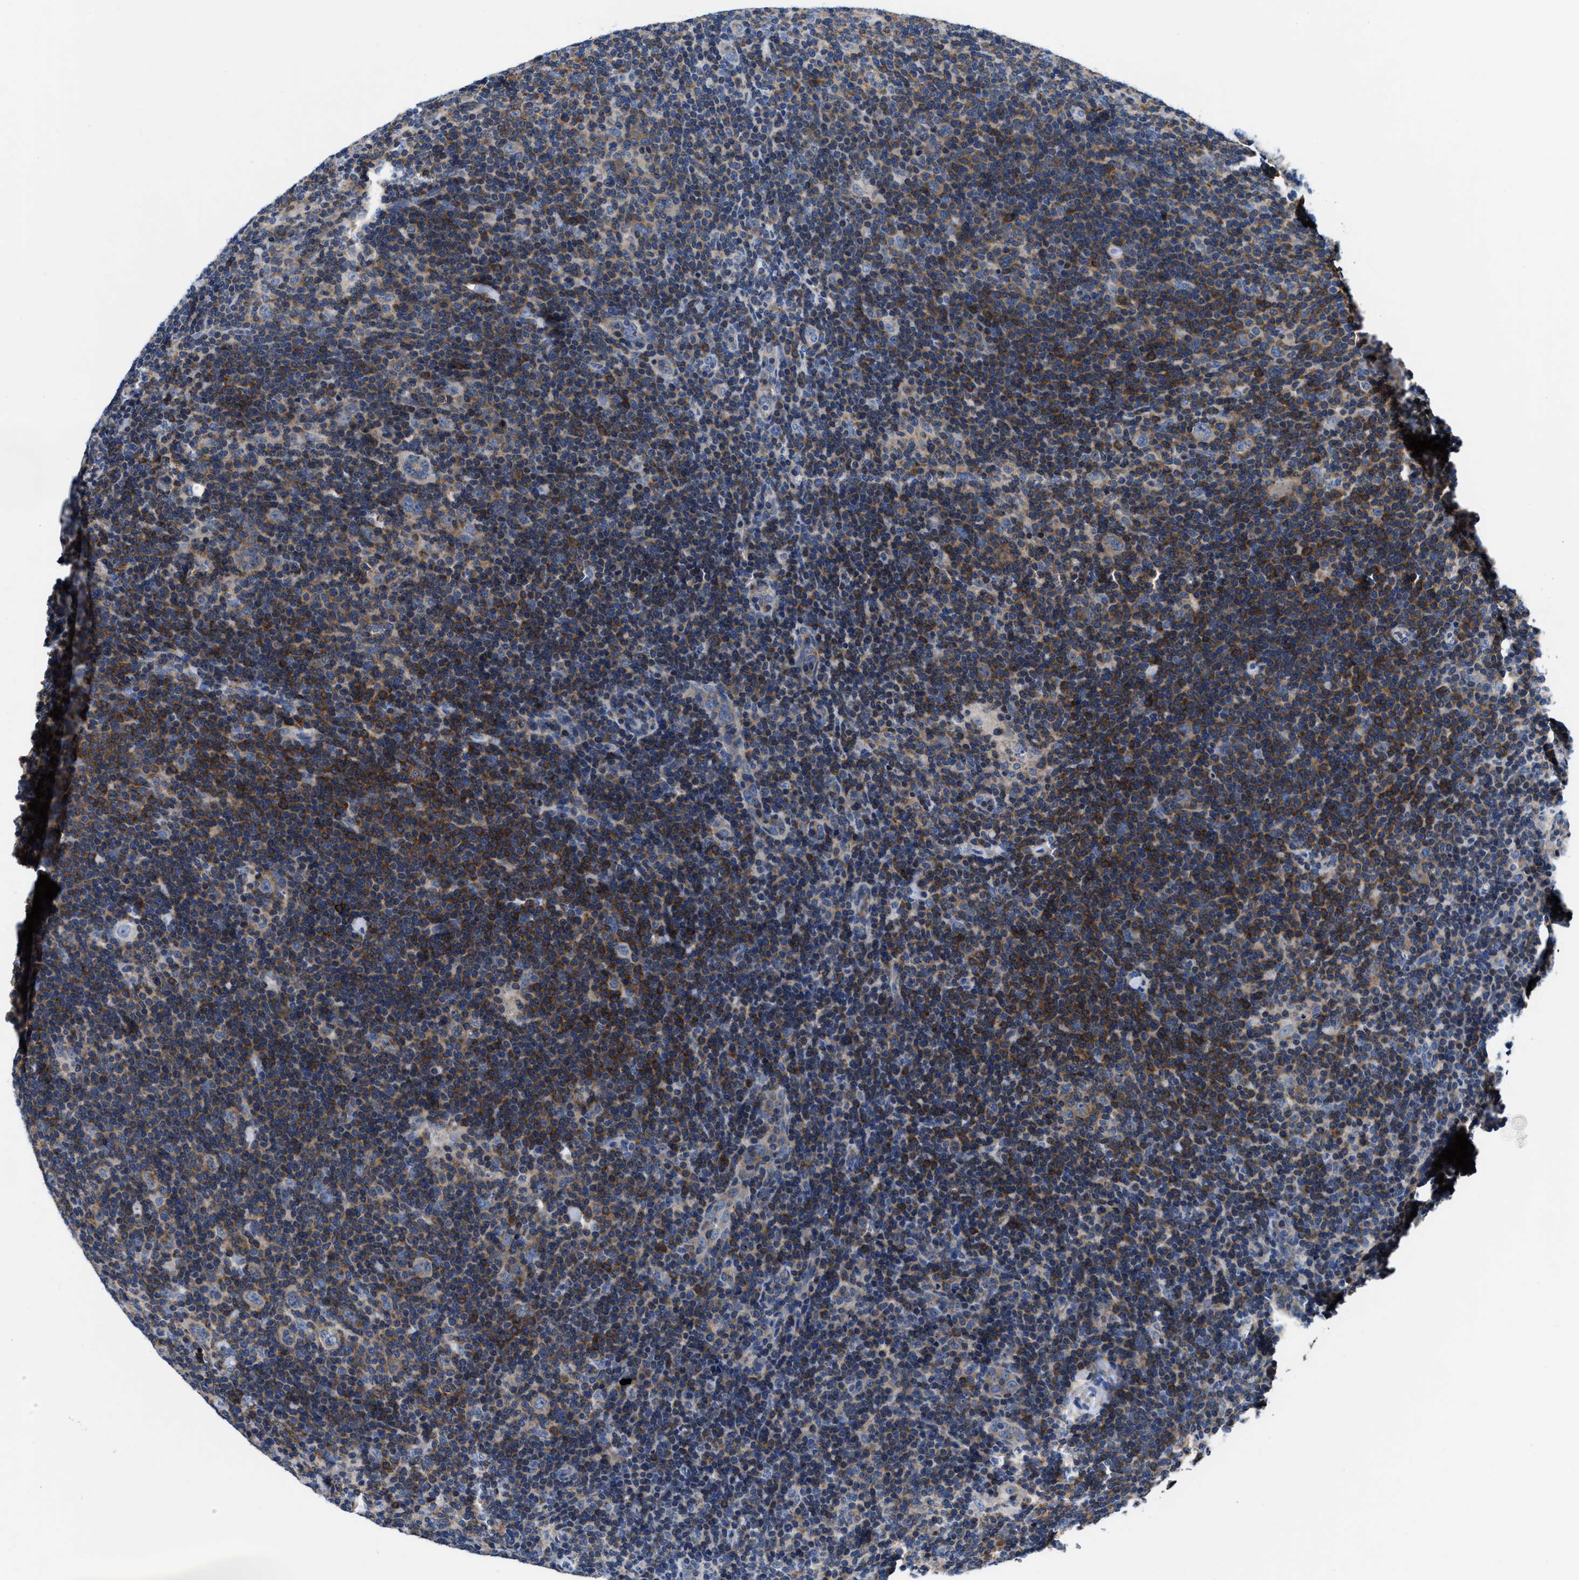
{"staining": {"intensity": "weak", "quantity": ">75%", "location": "cytoplasmic/membranous"}, "tissue": "lymphoma", "cell_type": "Tumor cells", "image_type": "cancer", "snomed": [{"axis": "morphology", "description": "Hodgkin's disease, NOS"}, {"axis": "topography", "description": "Lymph node"}], "caption": "Immunohistochemistry (IHC) image of neoplastic tissue: human lymphoma stained using IHC displays low levels of weak protein expression localized specifically in the cytoplasmic/membranous of tumor cells, appearing as a cytoplasmic/membranous brown color.", "gene": "PHLPP1", "patient": {"sex": "female", "age": 57}}